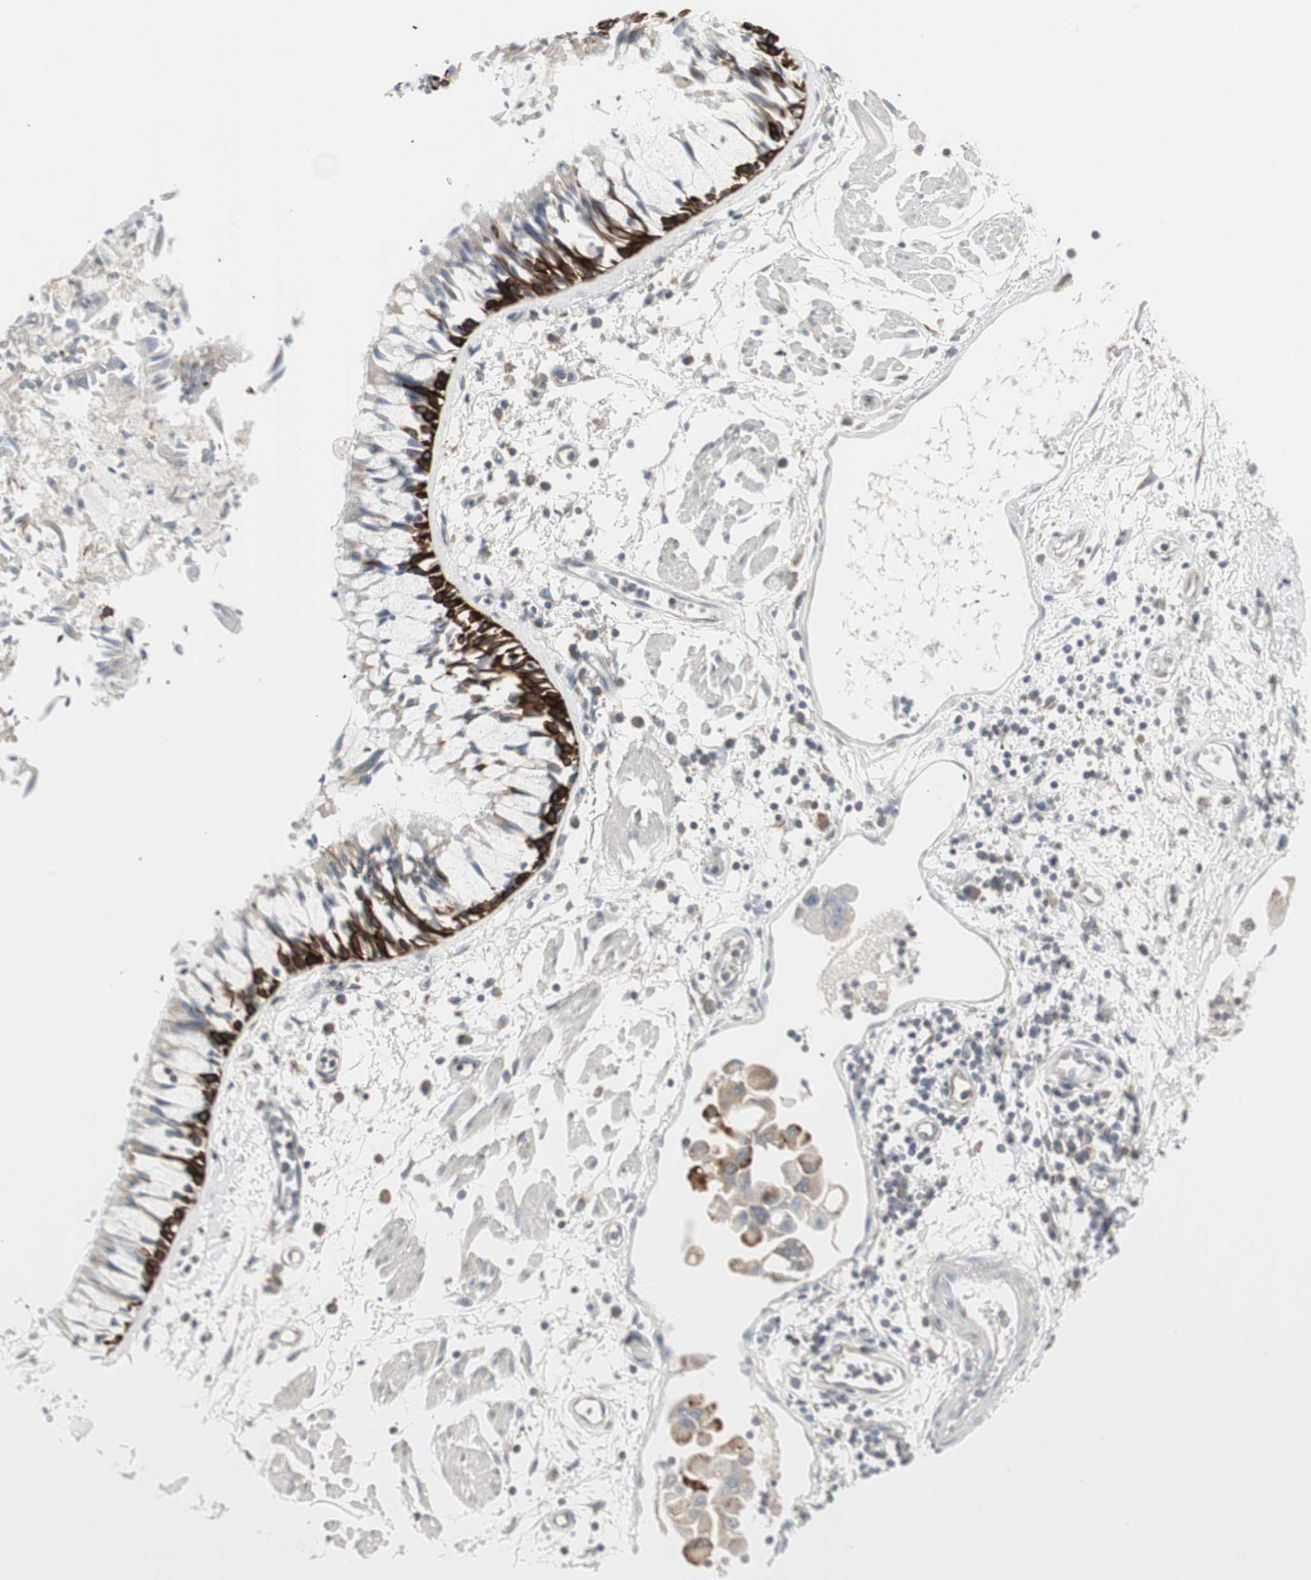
{"staining": {"intensity": "weak", "quantity": "25%-75%", "location": "cytoplasmic/membranous"}, "tissue": "adipose tissue", "cell_type": "Adipocytes", "image_type": "normal", "snomed": [{"axis": "morphology", "description": "Normal tissue, NOS"}, {"axis": "morphology", "description": "Adenocarcinoma, NOS"}, {"axis": "topography", "description": "Cartilage tissue"}, {"axis": "topography", "description": "Bronchus"}, {"axis": "topography", "description": "Lung"}], "caption": "Brown immunohistochemical staining in normal adipose tissue displays weak cytoplasmic/membranous expression in approximately 25%-75% of adipocytes.", "gene": "ZFP36", "patient": {"sex": "female", "age": 67}}